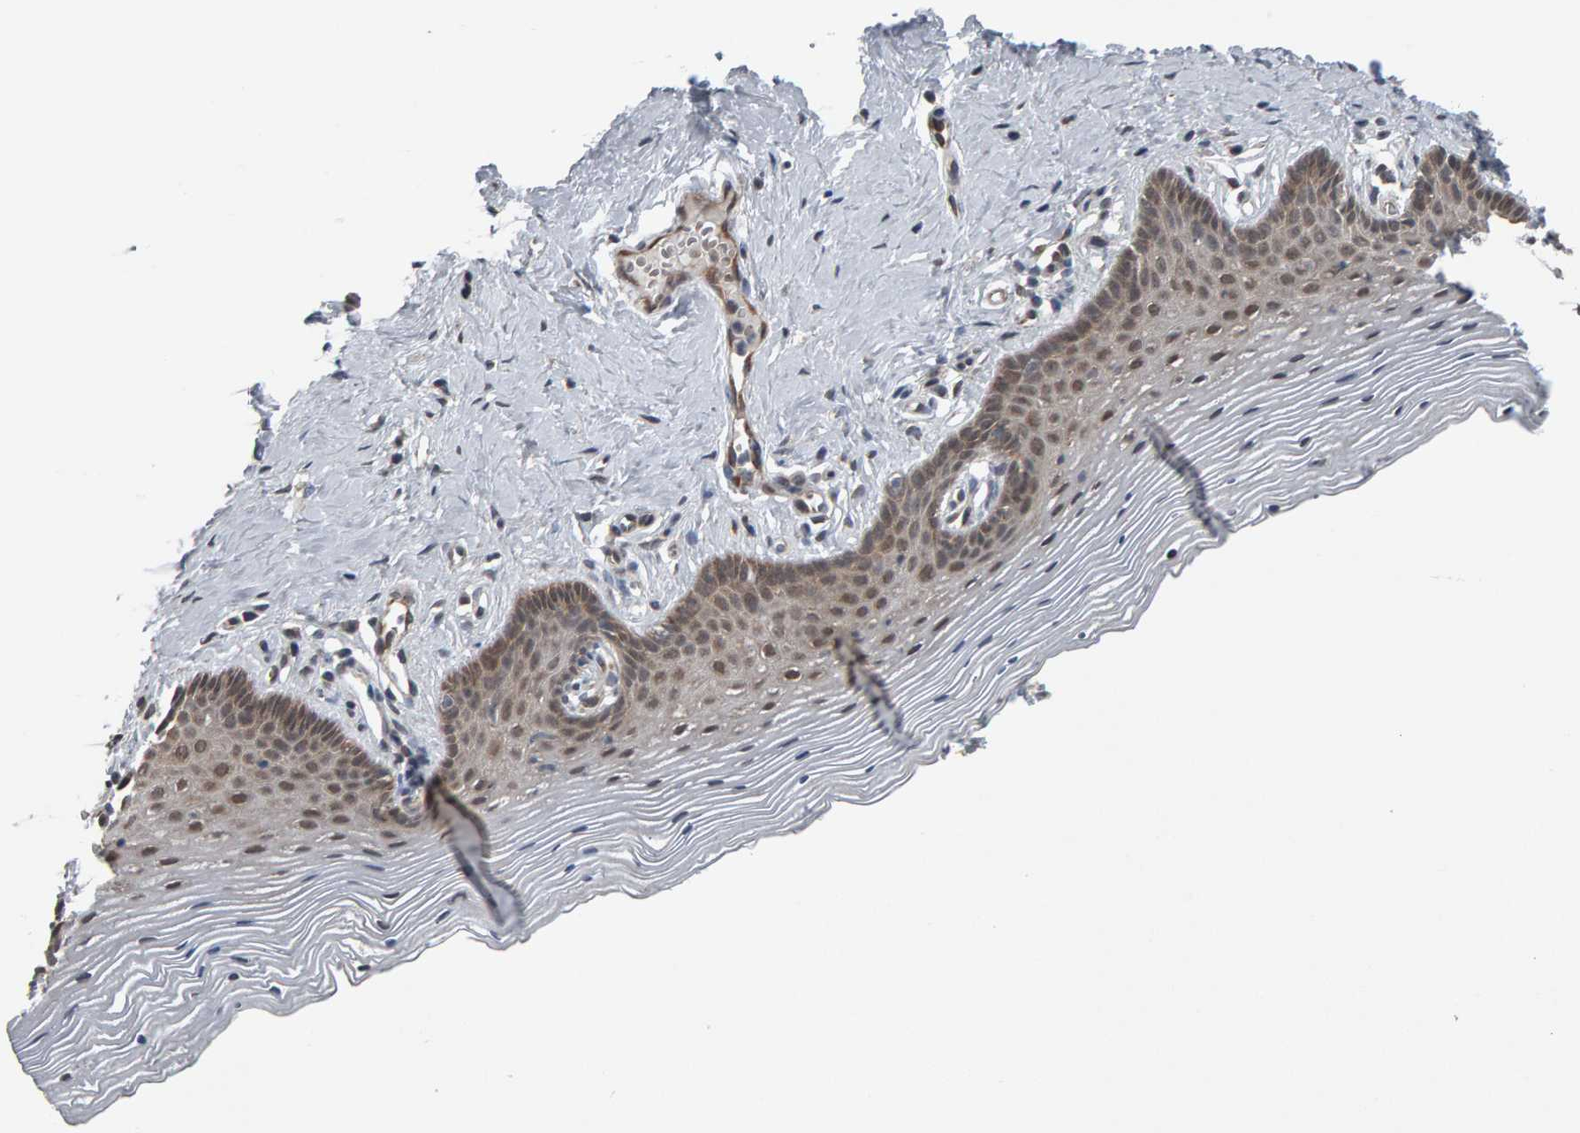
{"staining": {"intensity": "weak", "quantity": "25%-75%", "location": "nuclear"}, "tissue": "vagina", "cell_type": "Squamous epithelial cells", "image_type": "normal", "snomed": [{"axis": "morphology", "description": "Normal tissue, NOS"}, {"axis": "topography", "description": "Vagina"}], "caption": "This is a photomicrograph of IHC staining of benign vagina, which shows weak expression in the nuclear of squamous epithelial cells.", "gene": "COASY", "patient": {"sex": "female", "age": 32}}